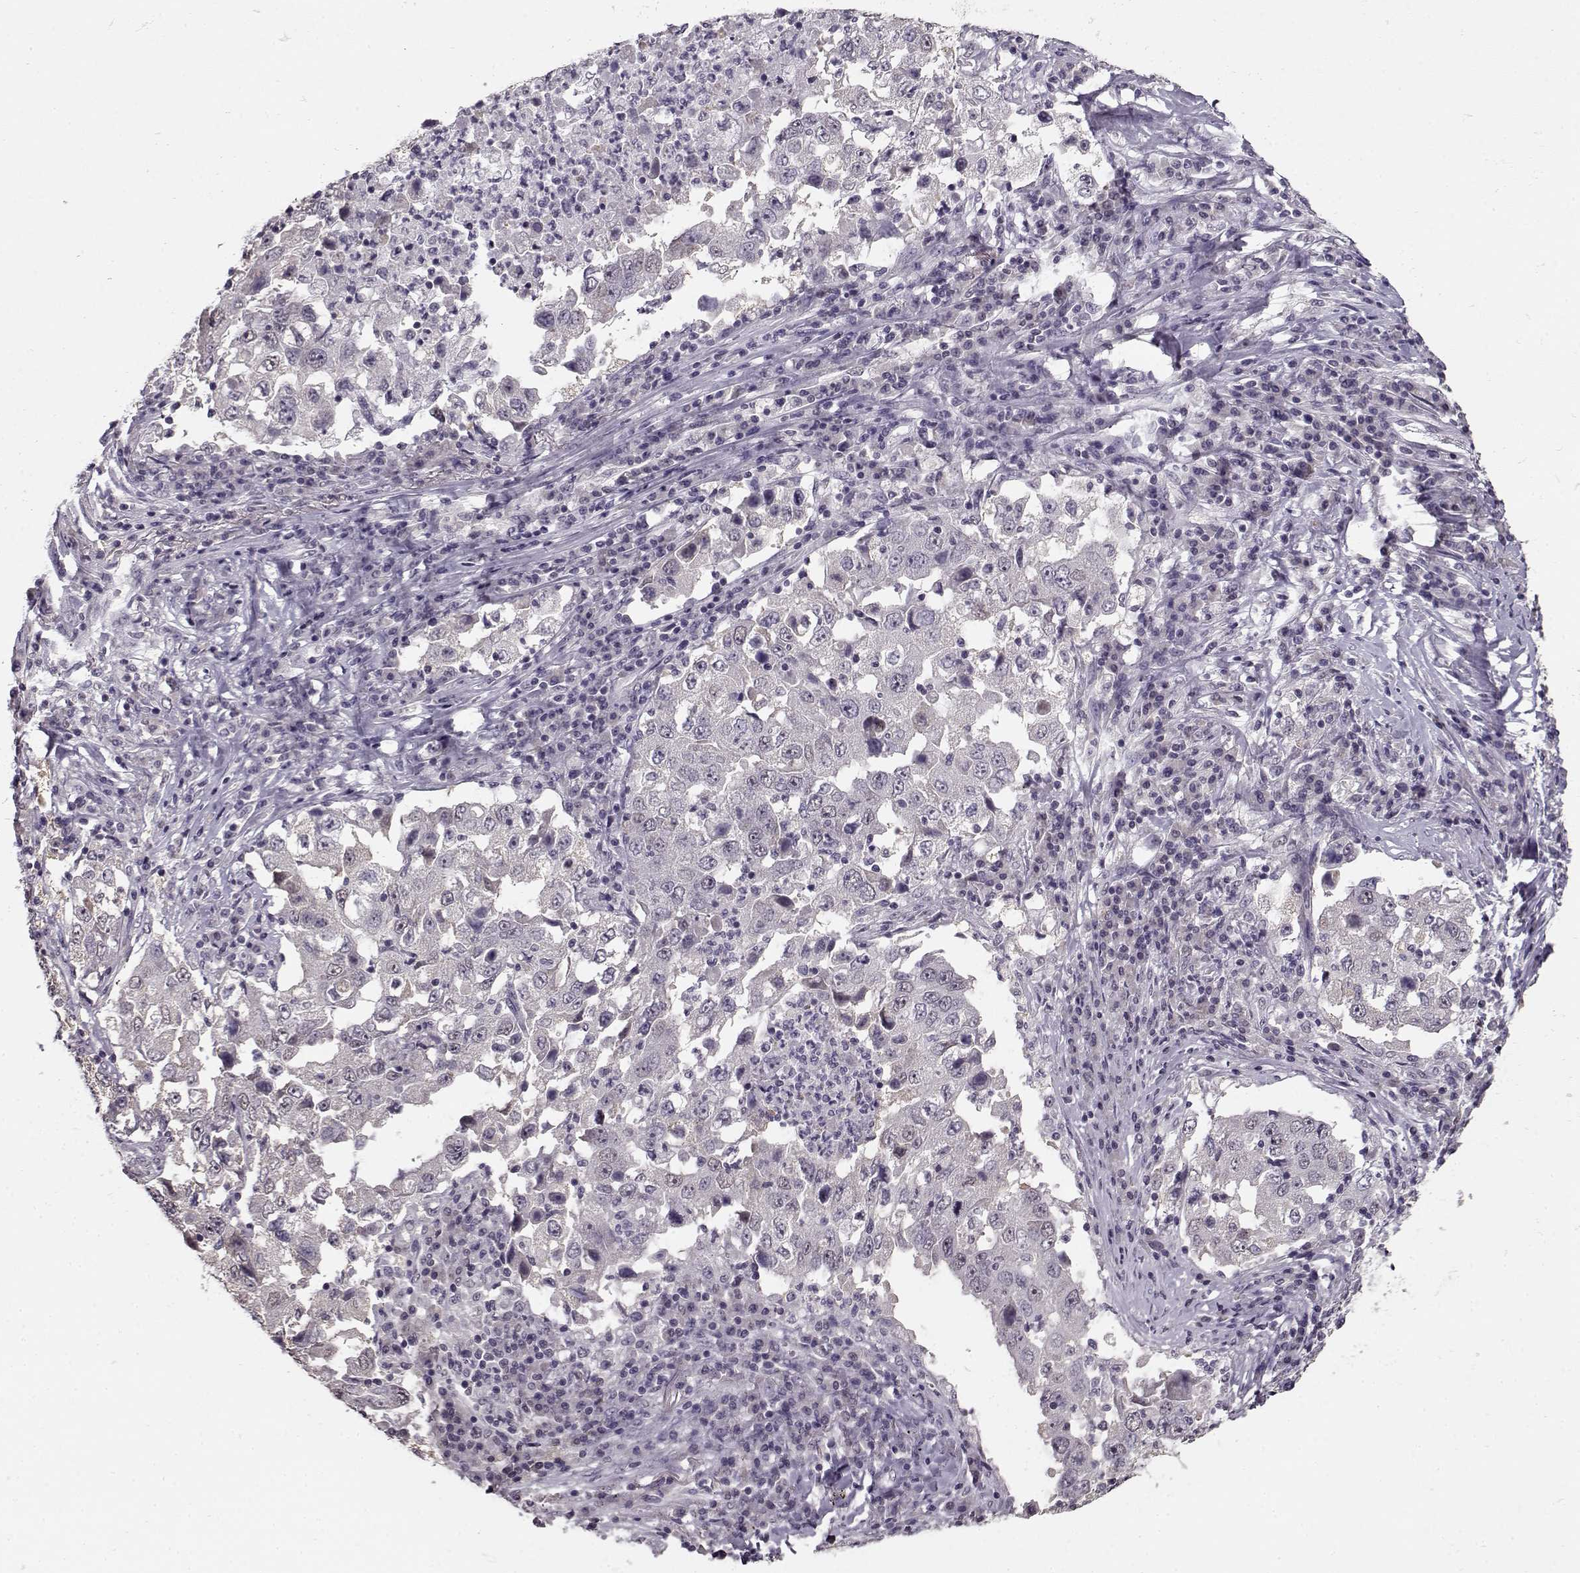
{"staining": {"intensity": "negative", "quantity": "none", "location": "none"}, "tissue": "lung cancer", "cell_type": "Tumor cells", "image_type": "cancer", "snomed": [{"axis": "morphology", "description": "Adenocarcinoma, NOS"}, {"axis": "topography", "description": "Lung"}], "caption": "IHC image of neoplastic tissue: lung cancer (adenocarcinoma) stained with DAB demonstrates no significant protein positivity in tumor cells. The staining was performed using DAB to visualize the protein expression in brown, while the nuclei were stained in blue with hematoxylin (Magnification: 20x).", "gene": "RP1L1", "patient": {"sex": "male", "age": 73}}